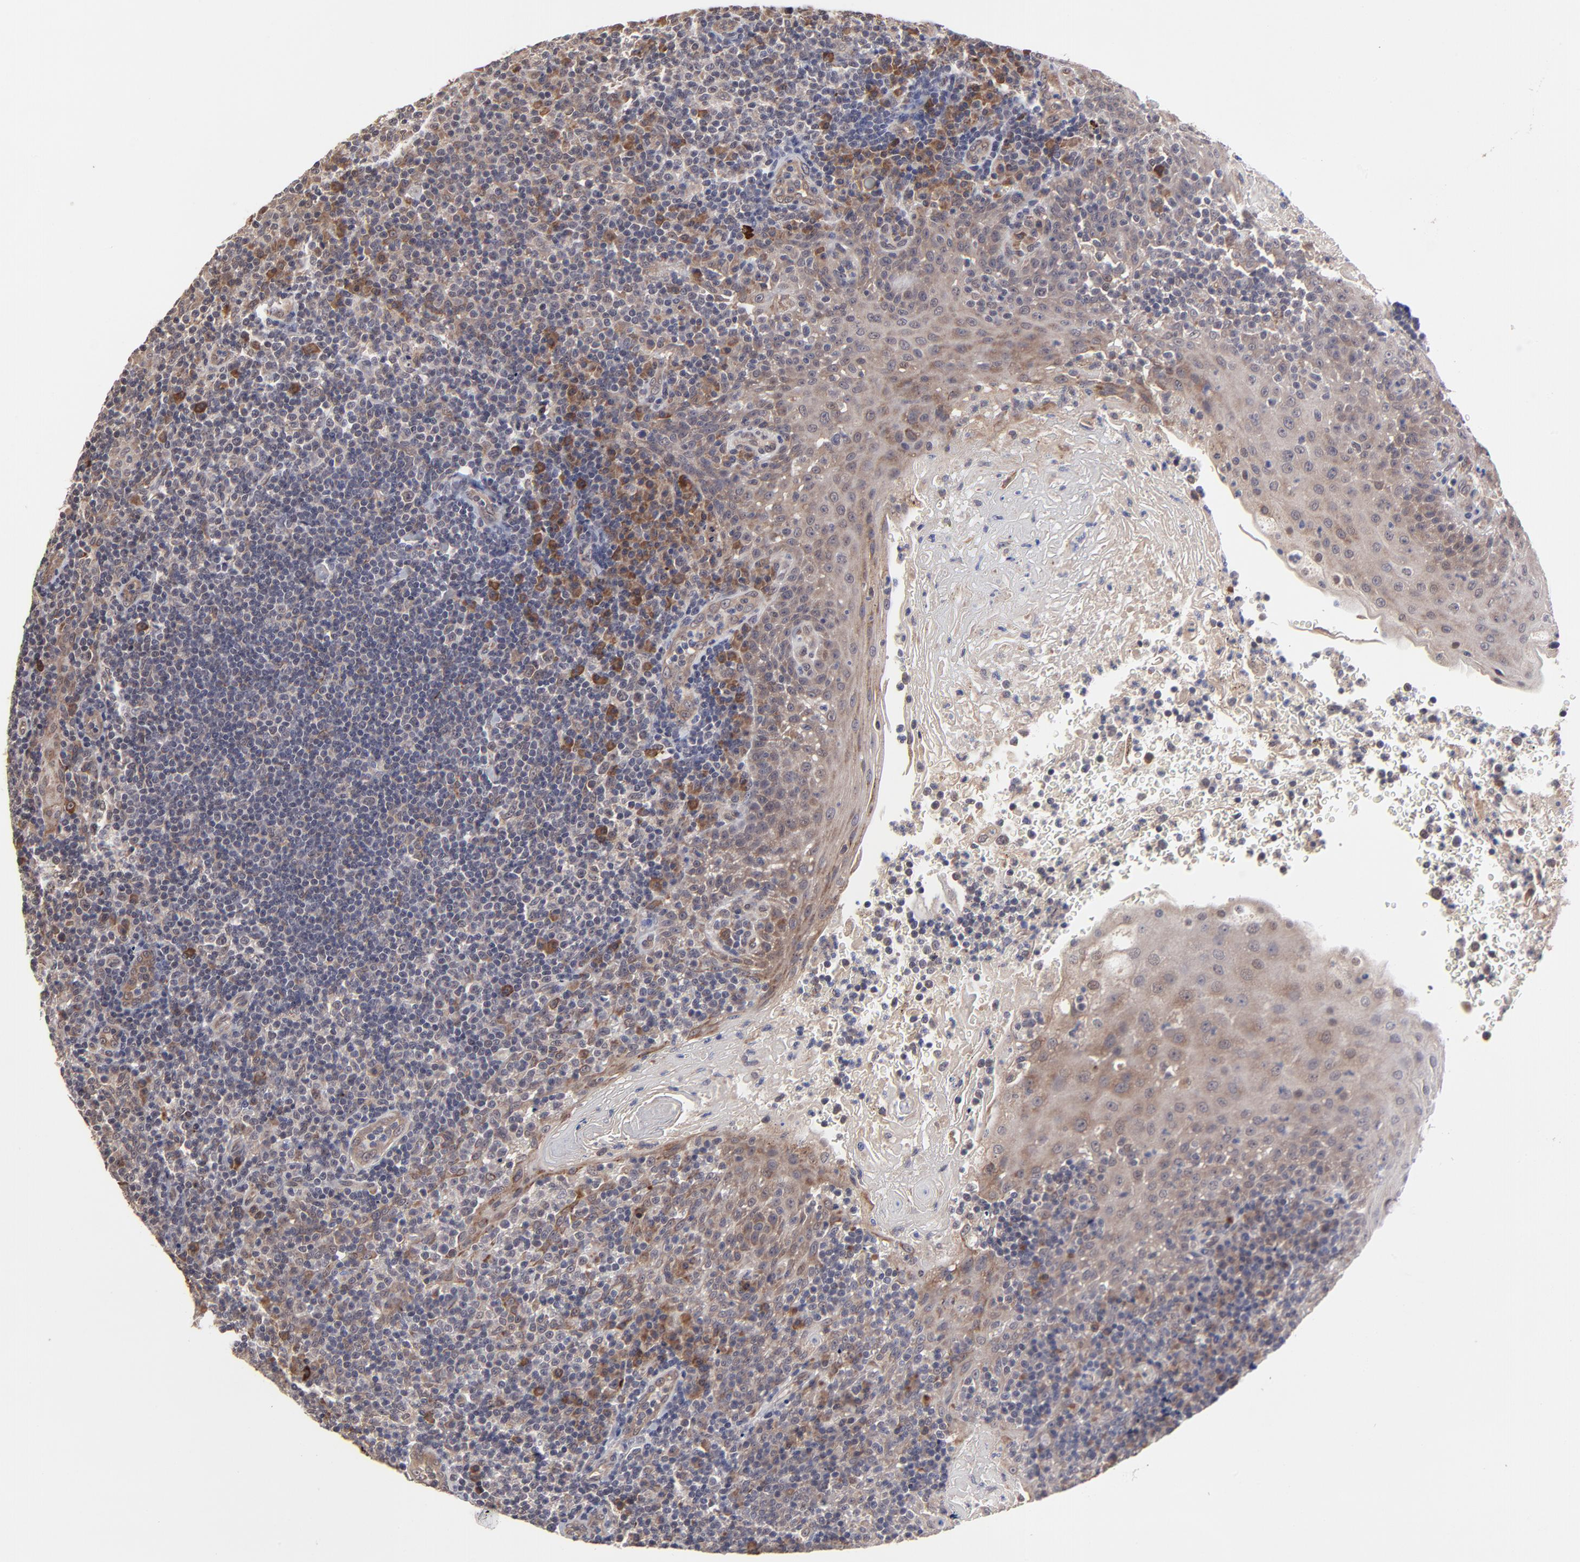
{"staining": {"intensity": "weak", "quantity": ">75%", "location": "cytoplasmic/membranous"}, "tissue": "tonsil", "cell_type": "Germinal center cells", "image_type": "normal", "snomed": [{"axis": "morphology", "description": "Normal tissue, NOS"}, {"axis": "topography", "description": "Tonsil"}], "caption": "Tonsil stained with immunohistochemistry (IHC) exhibits weak cytoplasmic/membranous expression in about >75% of germinal center cells.", "gene": "CHL1", "patient": {"sex": "female", "age": 40}}